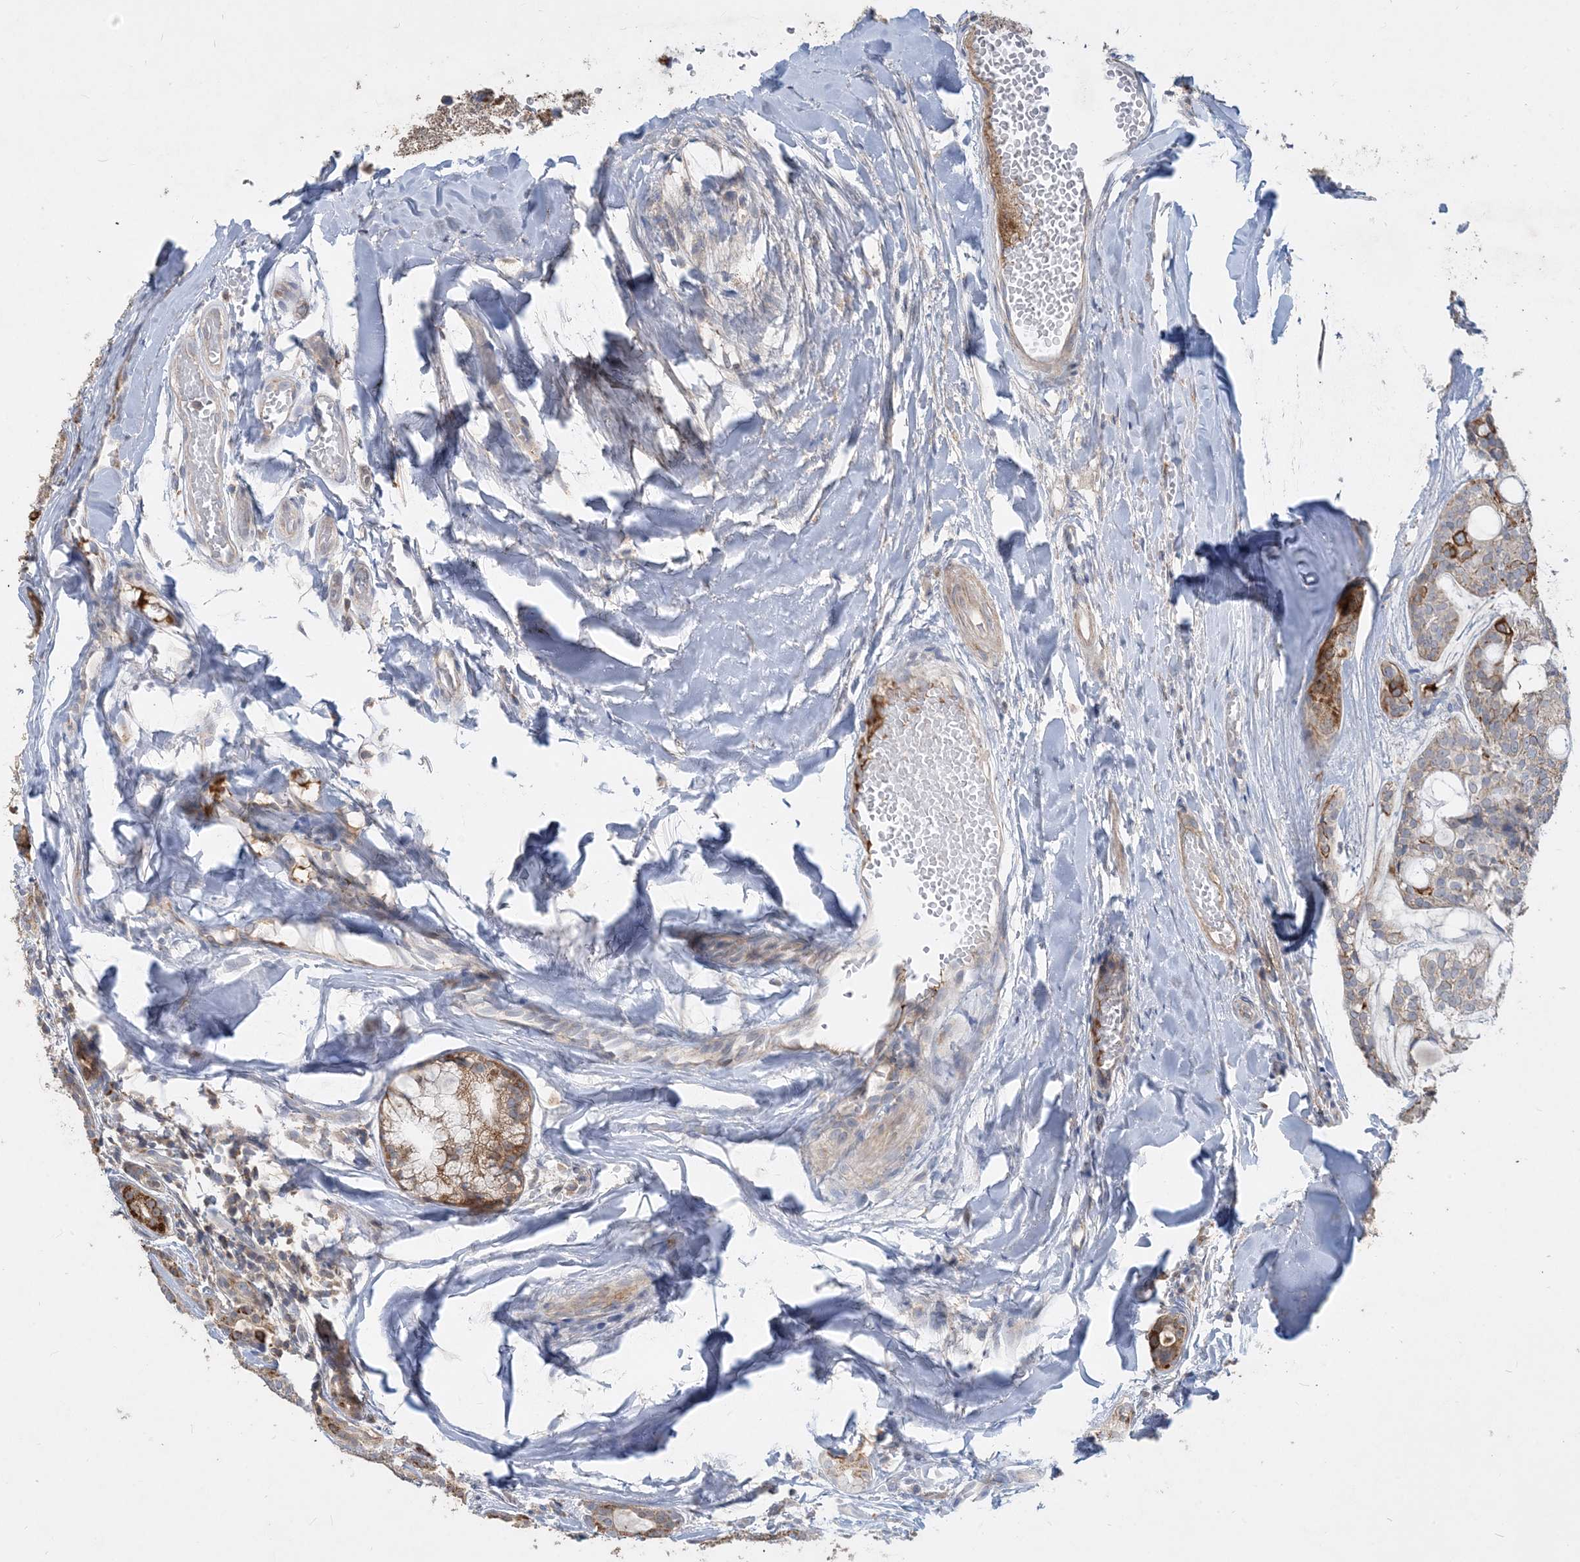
{"staining": {"intensity": "weak", "quantity": "<25%", "location": "cytoplasmic/membranous"}, "tissue": "head and neck cancer", "cell_type": "Tumor cells", "image_type": "cancer", "snomed": [{"axis": "morphology", "description": "Adenocarcinoma, NOS"}, {"axis": "topography", "description": "Head-Neck"}], "caption": "This is an immunohistochemistry (IHC) micrograph of human adenocarcinoma (head and neck). There is no staining in tumor cells.", "gene": "ECHDC1", "patient": {"sex": "male", "age": 66}}